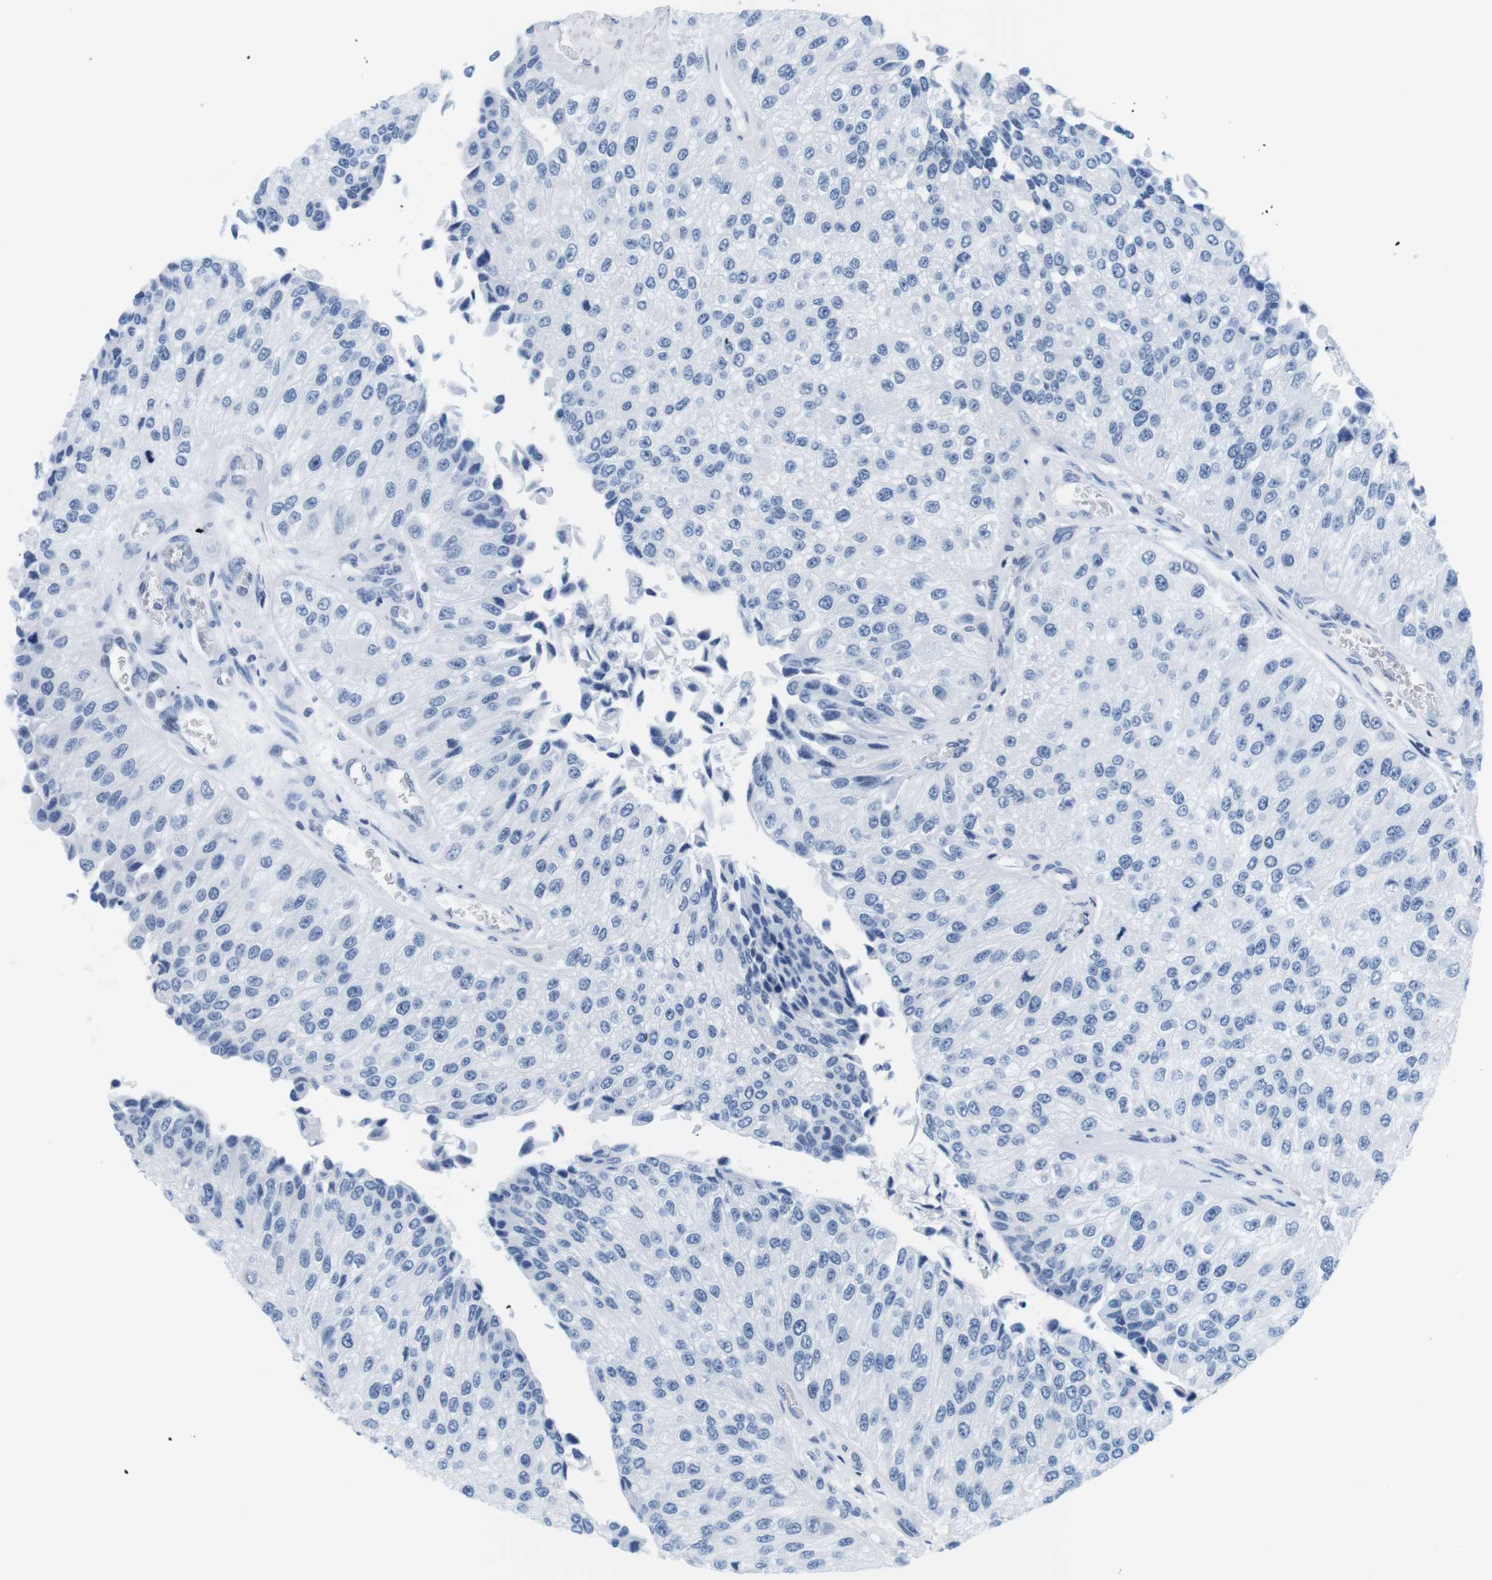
{"staining": {"intensity": "negative", "quantity": "none", "location": "none"}, "tissue": "urothelial cancer", "cell_type": "Tumor cells", "image_type": "cancer", "snomed": [{"axis": "morphology", "description": "Urothelial carcinoma, High grade"}, {"axis": "topography", "description": "Kidney"}, {"axis": "topography", "description": "Urinary bladder"}], "caption": "The immunohistochemistry (IHC) micrograph has no significant expression in tumor cells of urothelial cancer tissue.", "gene": "IFI16", "patient": {"sex": "male", "age": 77}}